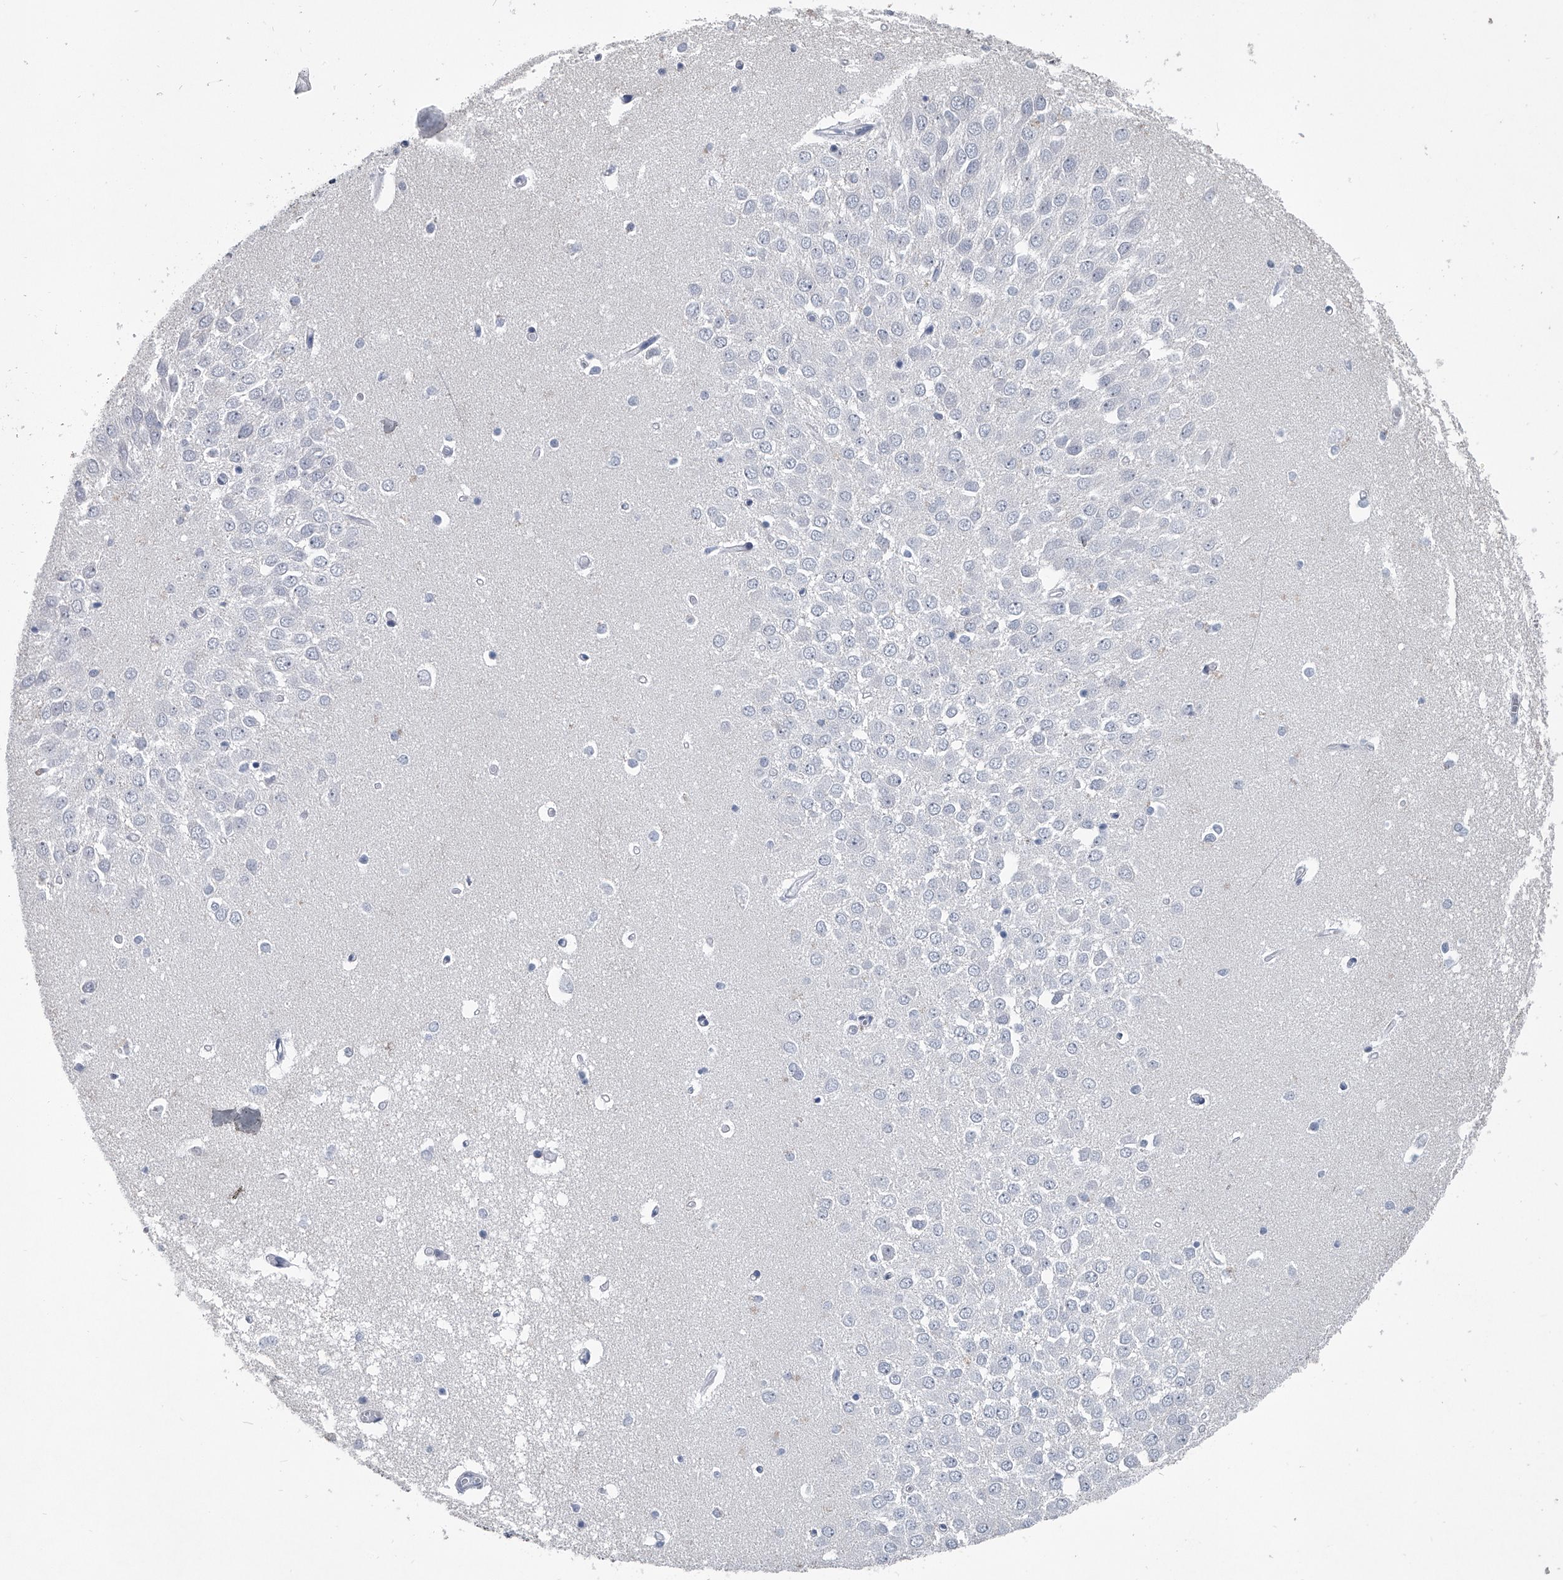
{"staining": {"intensity": "negative", "quantity": "none", "location": "none"}, "tissue": "hippocampus", "cell_type": "Glial cells", "image_type": "normal", "snomed": [{"axis": "morphology", "description": "Normal tissue, NOS"}, {"axis": "topography", "description": "Hippocampus"}], "caption": "IHC of benign hippocampus displays no expression in glial cells. (Brightfield microscopy of DAB (3,3'-diaminobenzidine) immunohistochemistry at high magnification).", "gene": "PPP2R5D", "patient": {"sex": "male", "age": 70}}